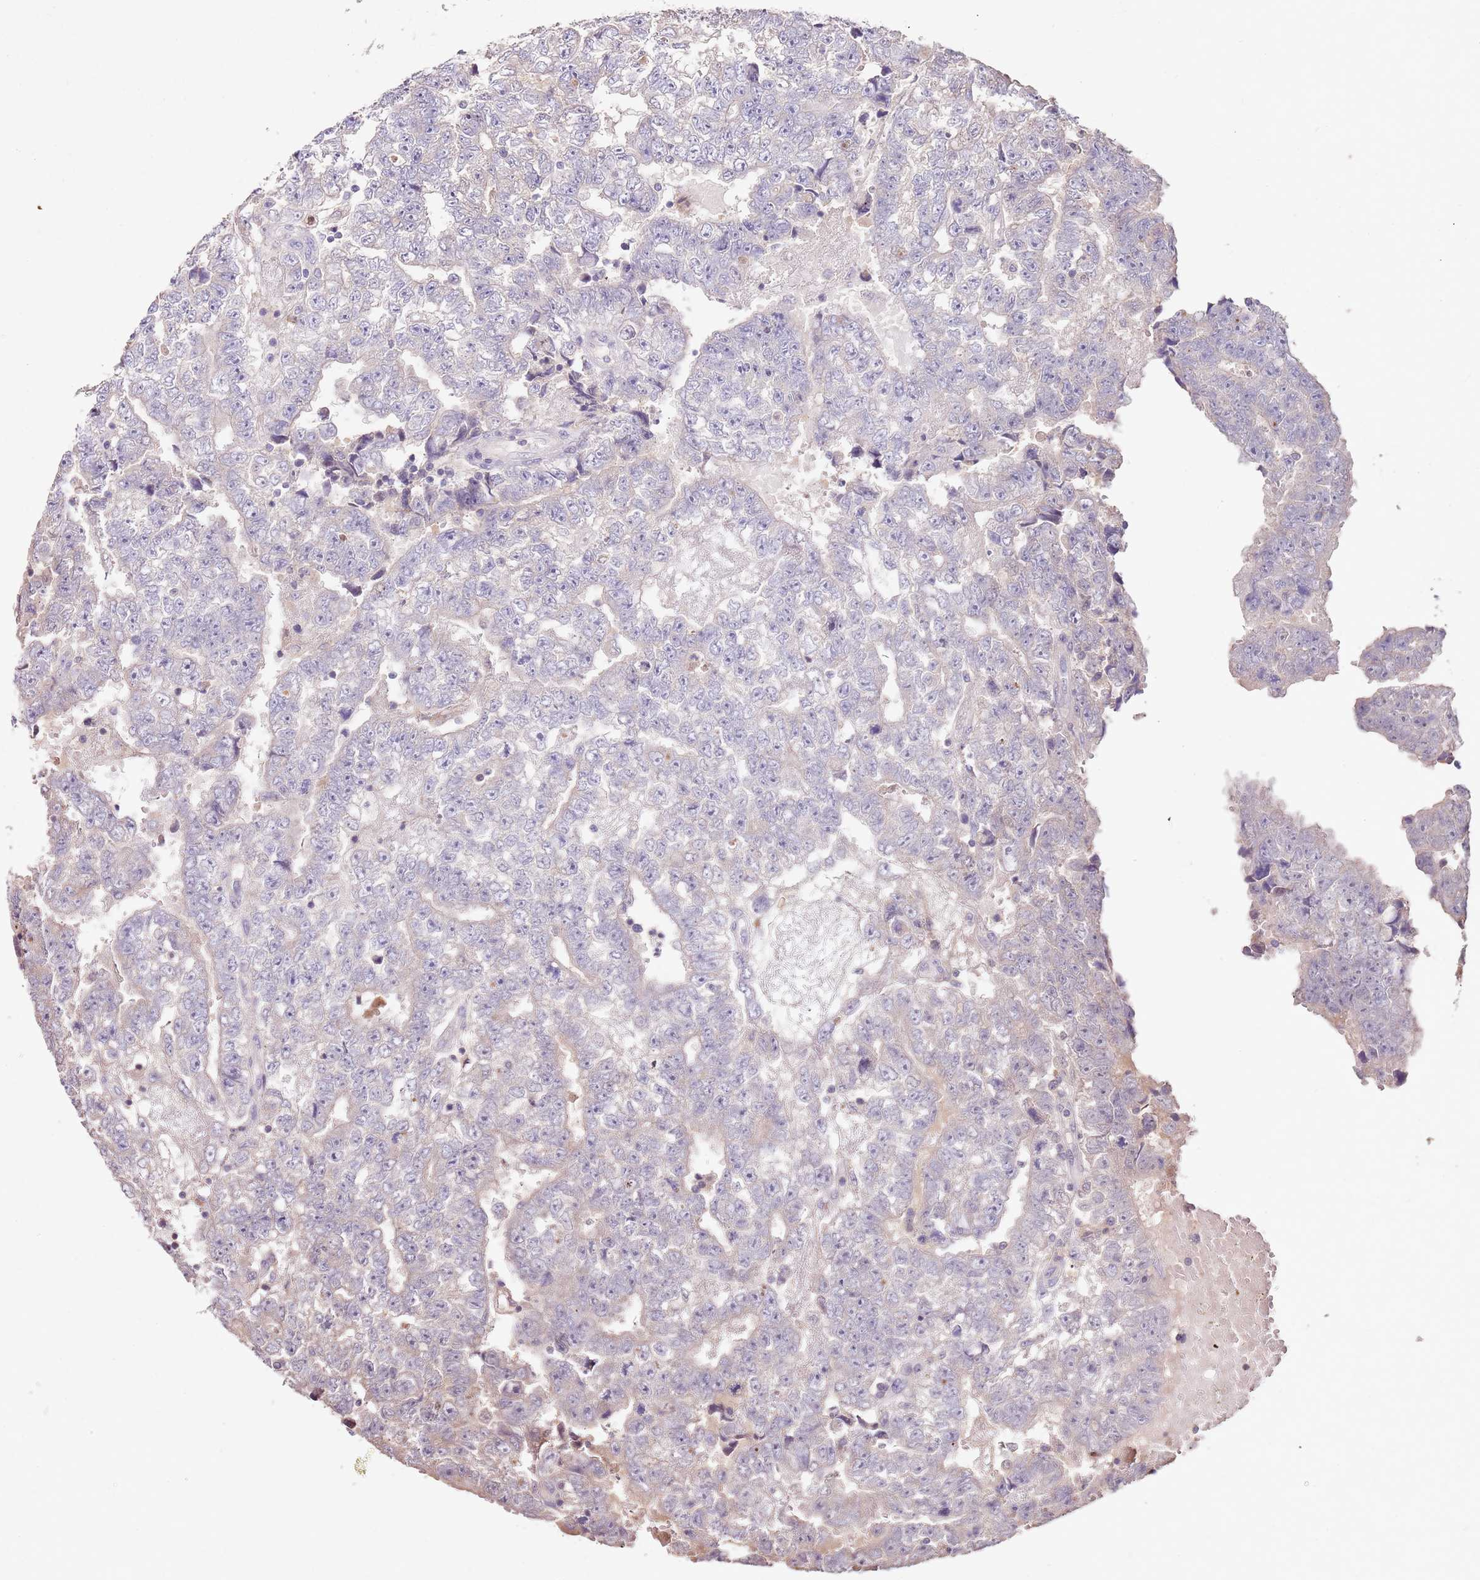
{"staining": {"intensity": "negative", "quantity": "none", "location": "none"}, "tissue": "testis cancer", "cell_type": "Tumor cells", "image_type": "cancer", "snomed": [{"axis": "morphology", "description": "Carcinoma, Embryonal, NOS"}, {"axis": "topography", "description": "Testis"}], "caption": "DAB immunohistochemical staining of testis cancer exhibits no significant staining in tumor cells. Brightfield microscopy of immunohistochemistry (IHC) stained with DAB (3,3'-diaminobenzidine) (brown) and hematoxylin (blue), captured at high magnification.", "gene": "NRDE2", "patient": {"sex": "male", "age": 25}}